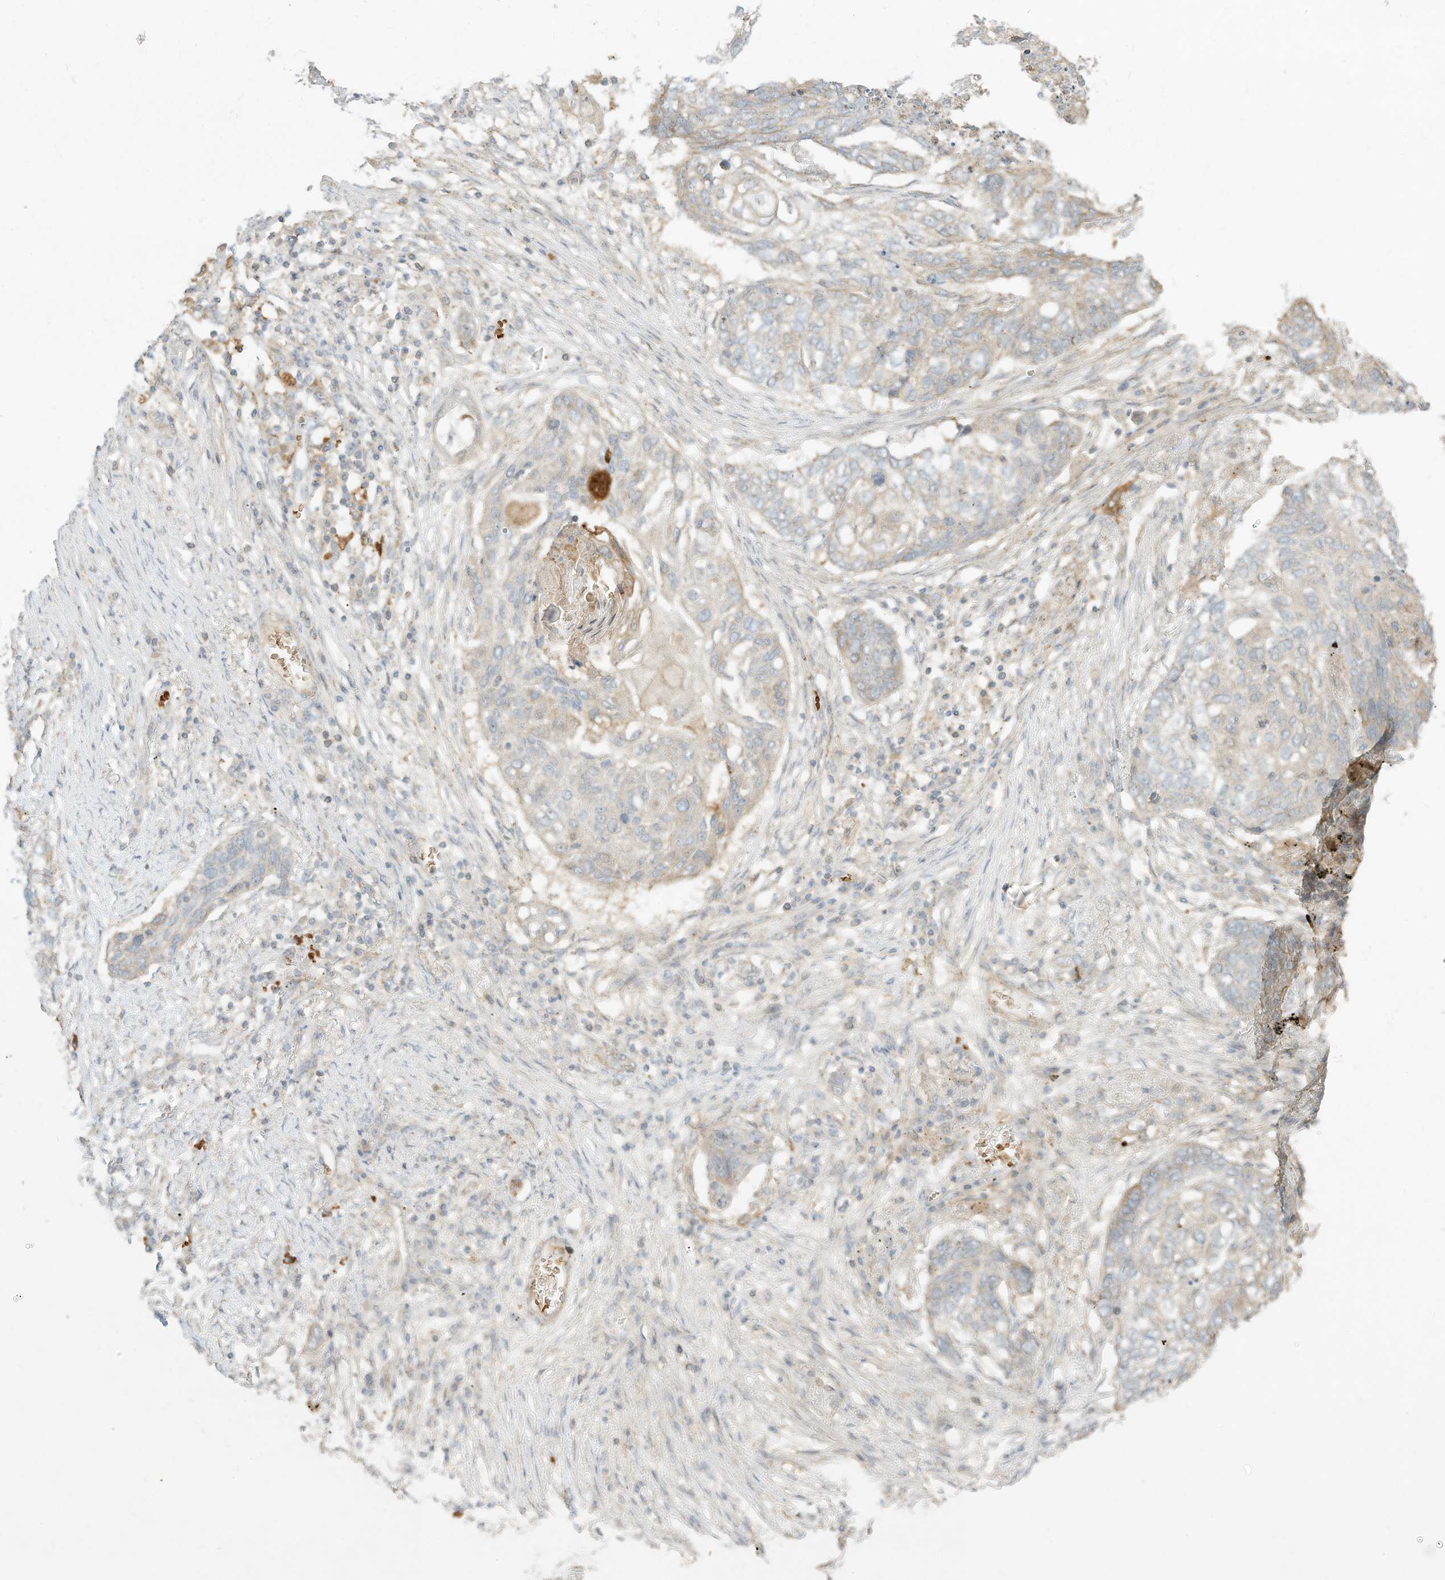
{"staining": {"intensity": "weak", "quantity": "<25%", "location": "cytoplasmic/membranous"}, "tissue": "lung cancer", "cell_type": "Tumor cells", "image_type": "cancer", "snomed": [{"axis": "morphology", "description": "Squamous cell carcinoma, NOS"}, {"axis": "topography", "description": "Lung"}], "caption": "An immunohistochemistry histopathology image of lung squamous cell carcinoma is shown. There is no staining in tumor cells of lung squamous cell carcinoma. The staining was performed using DAB (3,3'-diaminobenzidine) to visualize the protein expression in brown, while the nuclei were stained in blue with hematoxylin (Magnification: 20x).", "gene": "OFD1", "patient": {"sex": "female", "age": 63}}